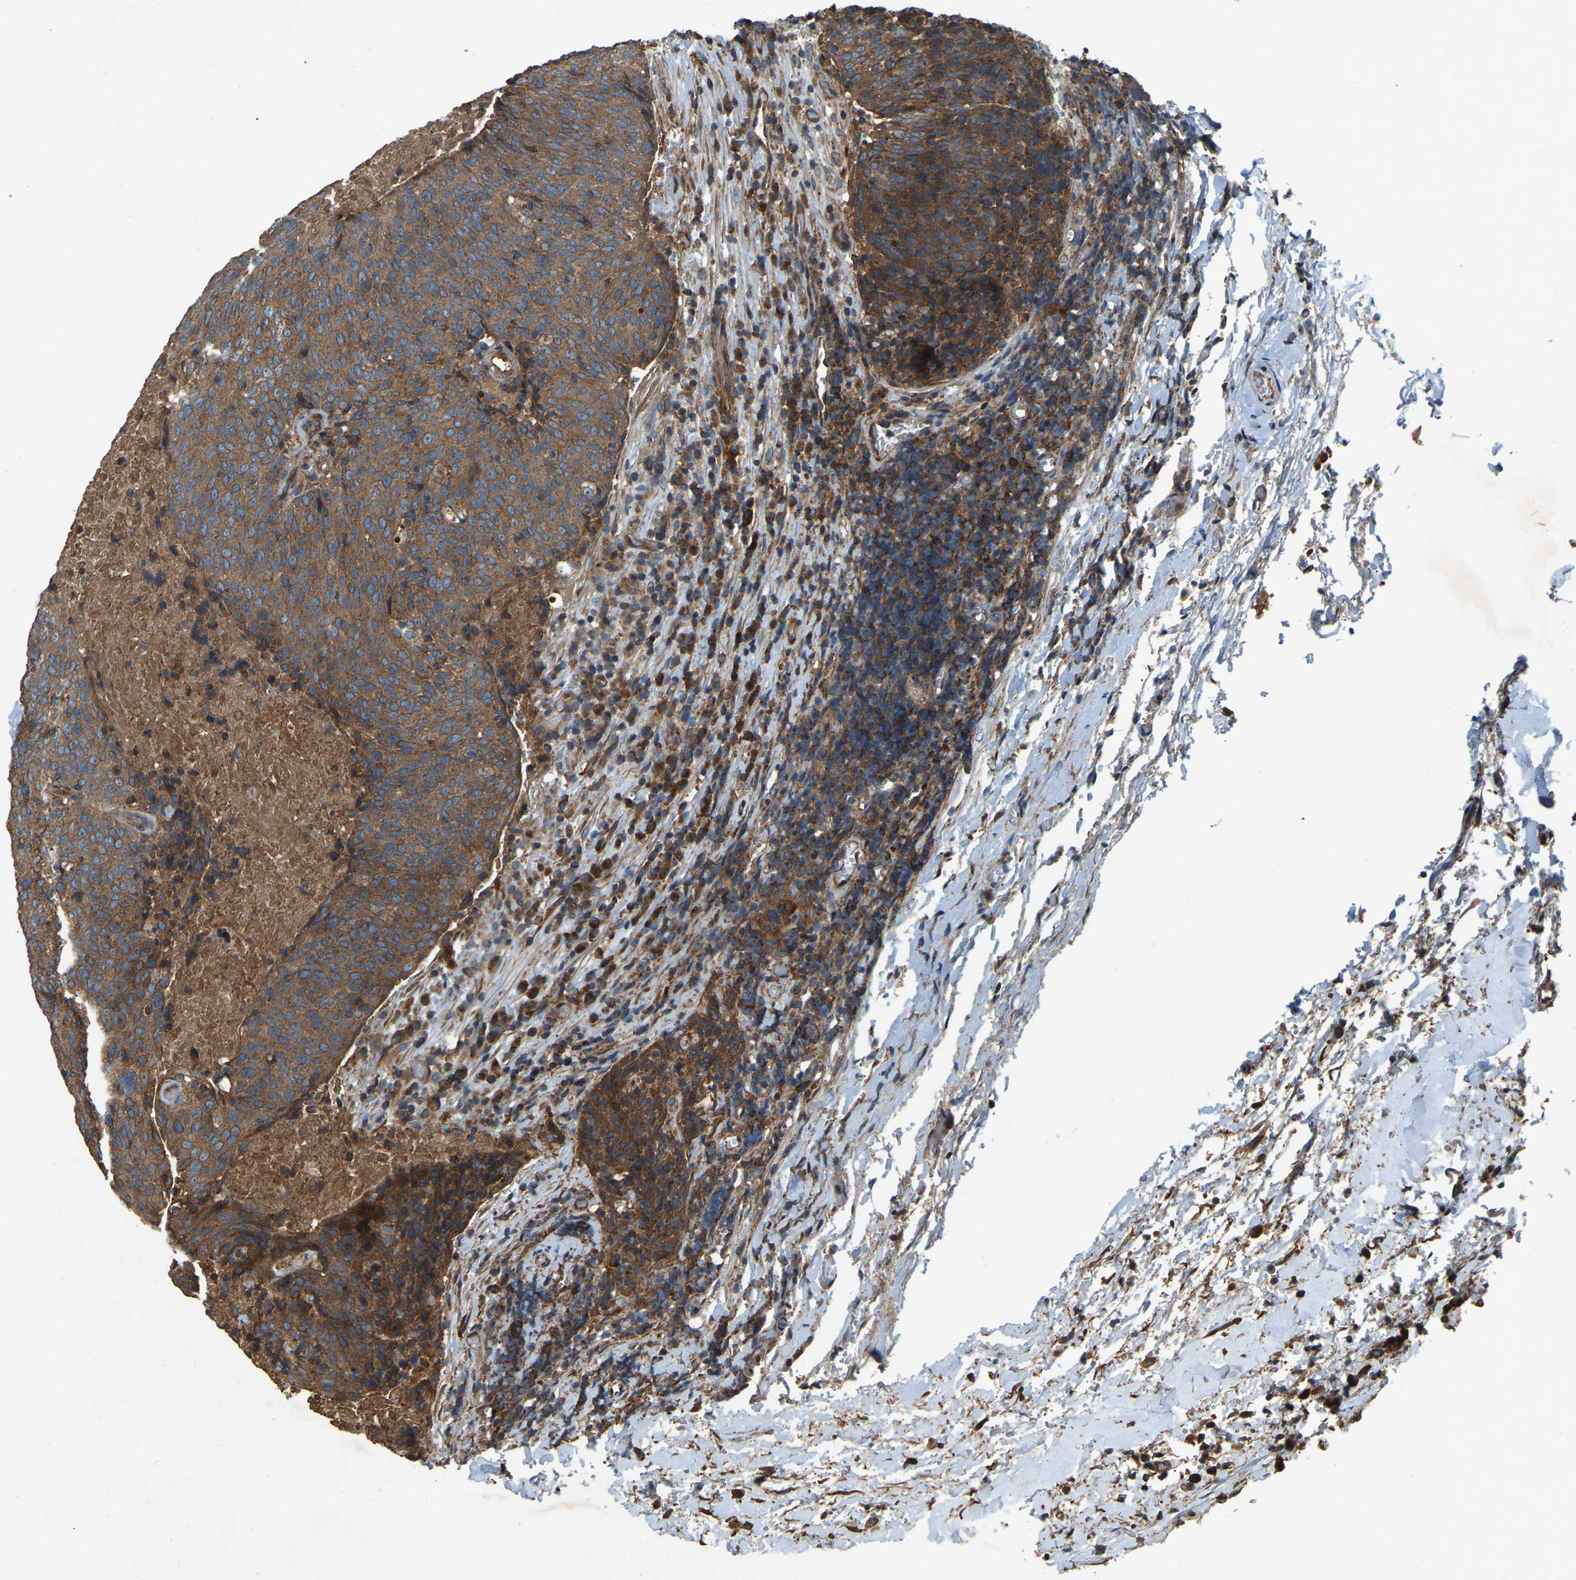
{"staining": {"intensity": "strong", "quantity": ">75%", "location": "cytoplasmic/membranous"}, "tissue": "head and neck cancer", "cell_type": "Tumor cells", "image_type": "cancer", "snomed": [{"axis": "morphology", "description": "Squamous cell carcinoma, NOS"}, {"axis": "morphology", "description": "Squamous cell carcinoma, metastatic, NOS"}, {"axis": "topography", "description": "Lymph node"}, {"axis": "topography", "description": "Head-Neck"}], "caption": "Strong cytoplasmic/membranous protein positivity is appreciated in about >75% of tumor cells in head and neck cancer (metastatic squamous cell carcinoma).", "gene": "SAMD9L", "patient": {"sex": "male", "age": 62}}